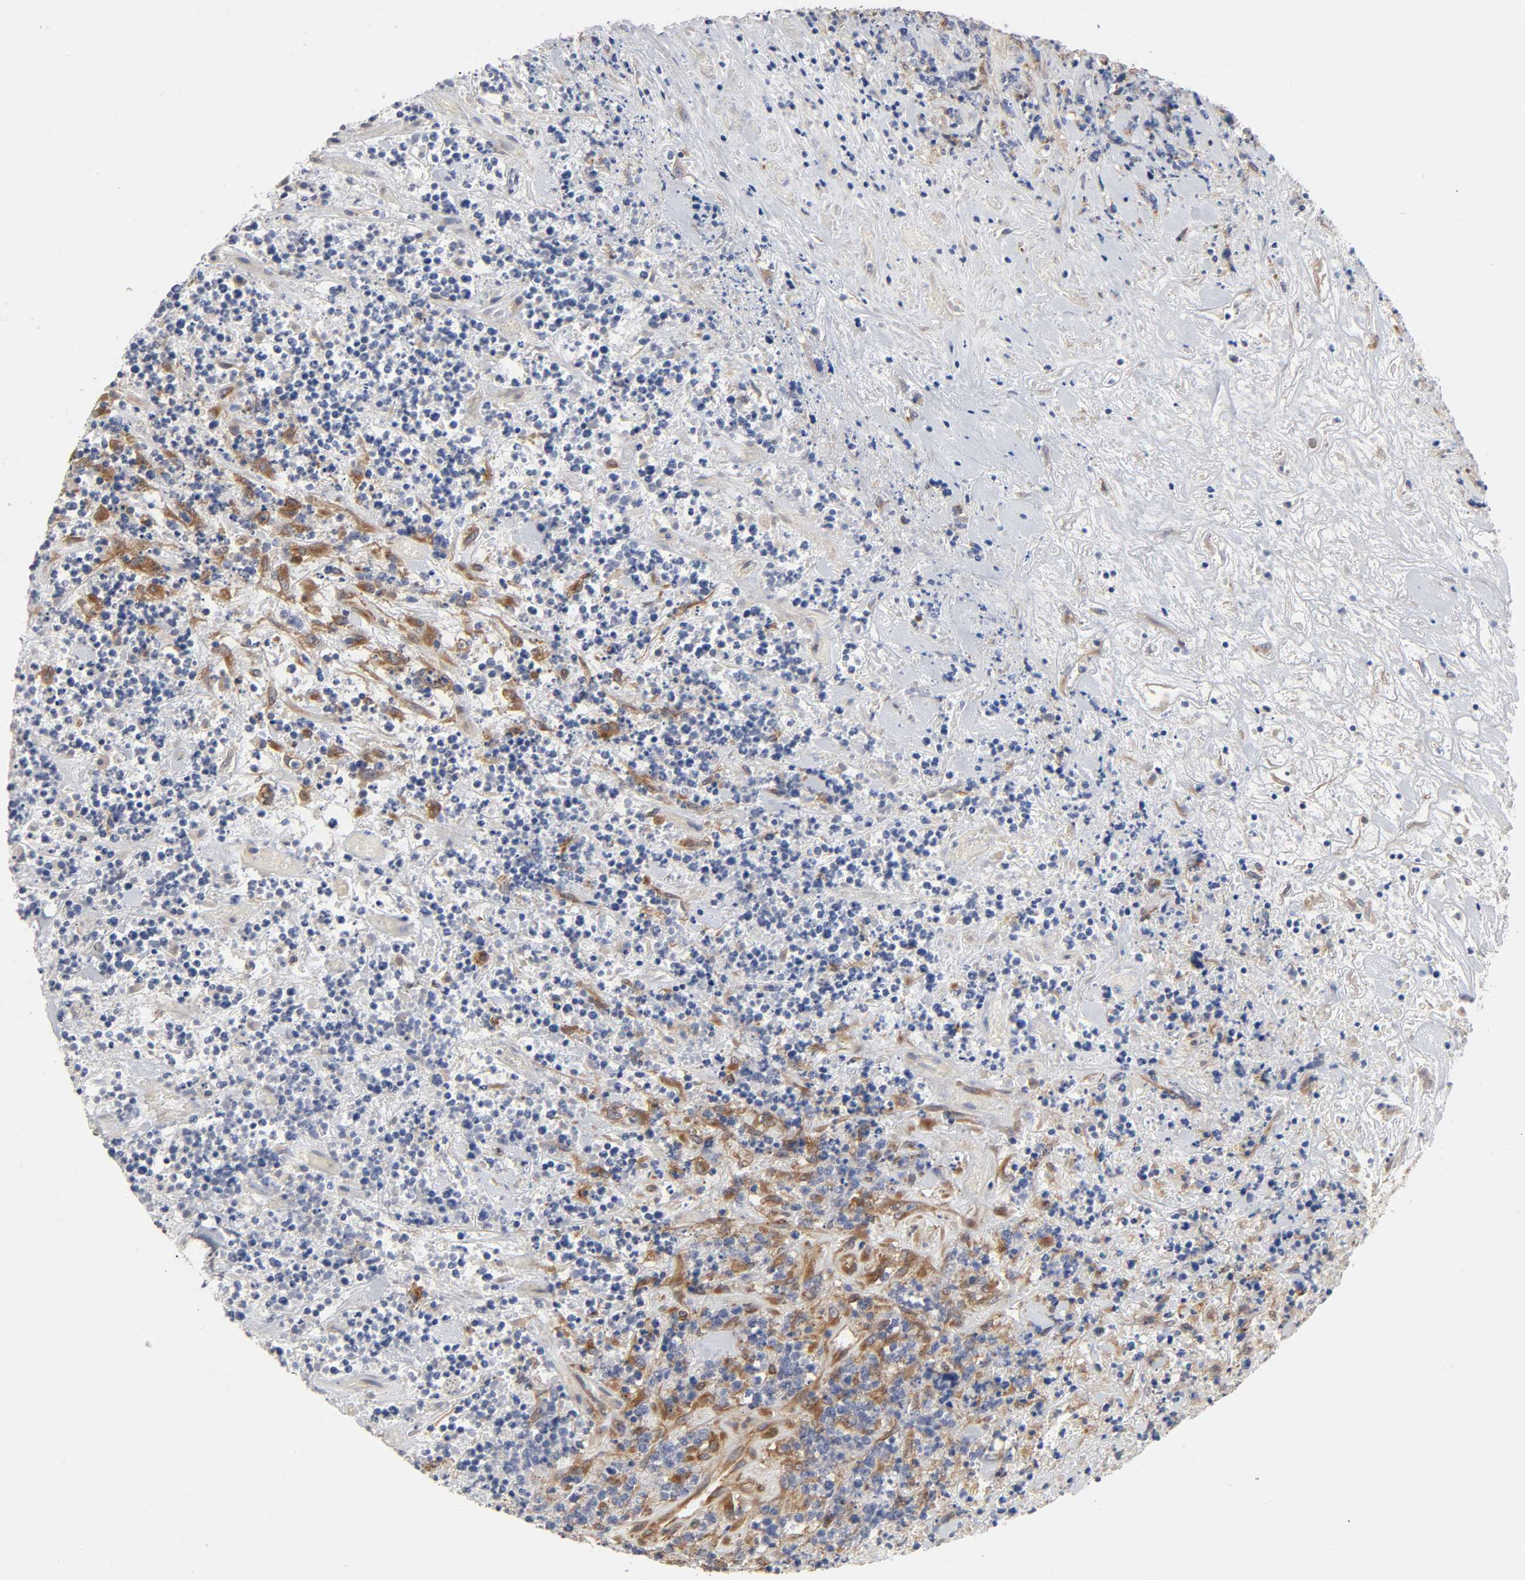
{"staining": {"intensity": "negative", "quantity": "none", "location": "none"}, "tissue": "lymphoma", "cell_type": "Tumor cells", "image_type": "cancer", "snomed": [{"axis": "morphology", "description": "Malignant lymphoma, non-Hodgkin's type, High grade"}, {"axis": "topography", "description": "Soft tissue"}], "caption": "The IHC photomicrograph has no significant positivity in tumor cells of high-grade malignant lymphoma, non-Hodgkin's type tissue. (DAB immunohistochemistry with hematoxylin counter stain).", "gene": "RAB13", "patient": {"sex": "male", "age": 18}}